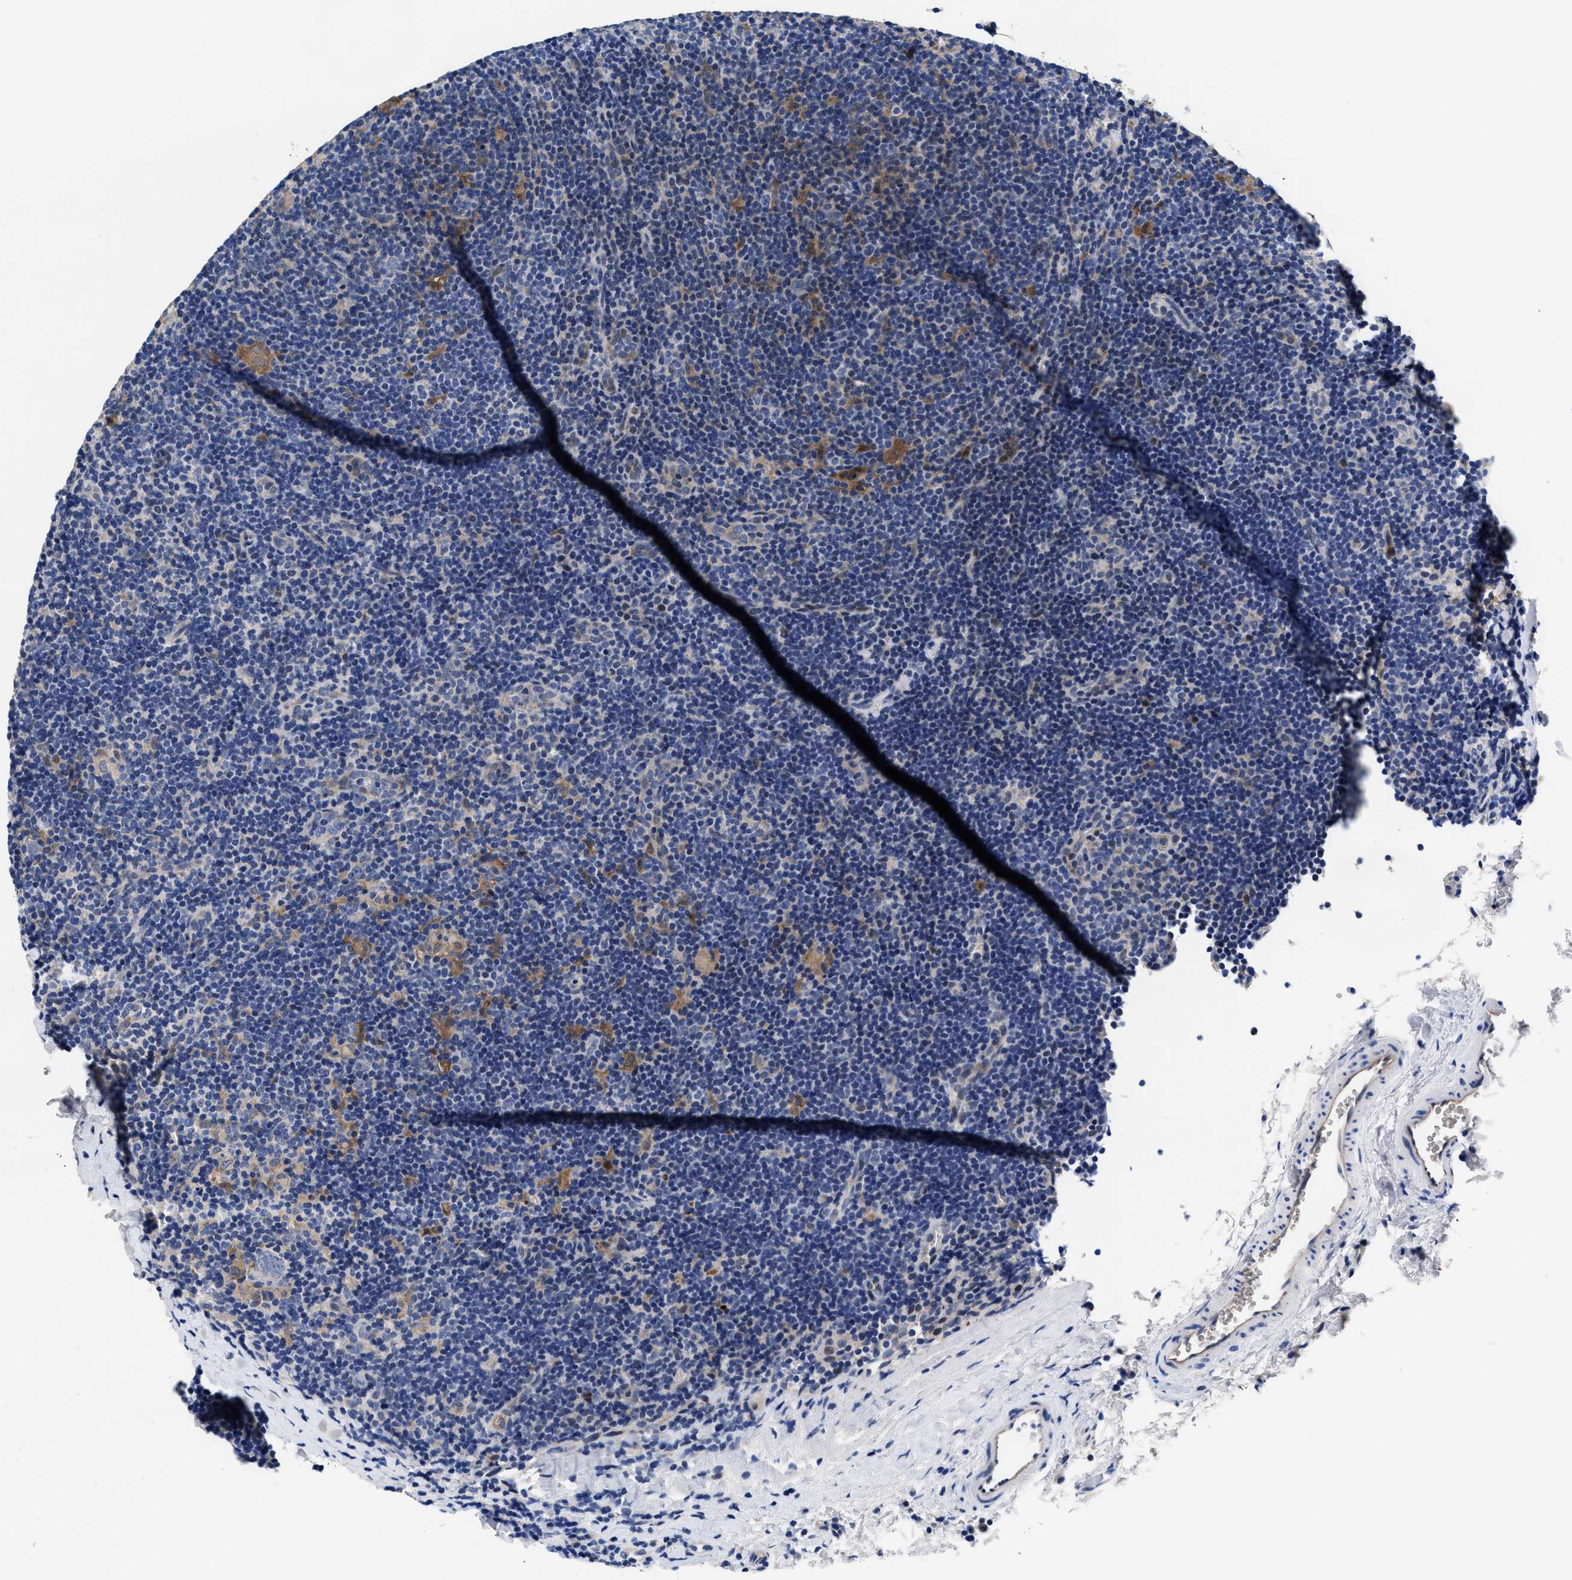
{"staining": {"intensity": "negative", "quantity": "none", "location": "none"}, "tissue": "lymphoma", "cell_type": "Tumor cells", "image_type": "cancer", "snomed": [{"axis": "morphology", "description": "Hodgkin's disease, NOS"}, {"axis": "topography", "description": "Lymph node"}], "caption": "DAB (3,3'-diaminobenzidine) immunohistochemical staining of human Hodgkin's disease demonstrates no significant staining in tumor cells.", "gene": "DHRS13", "patient": {"sex": "female", "age": 57}}